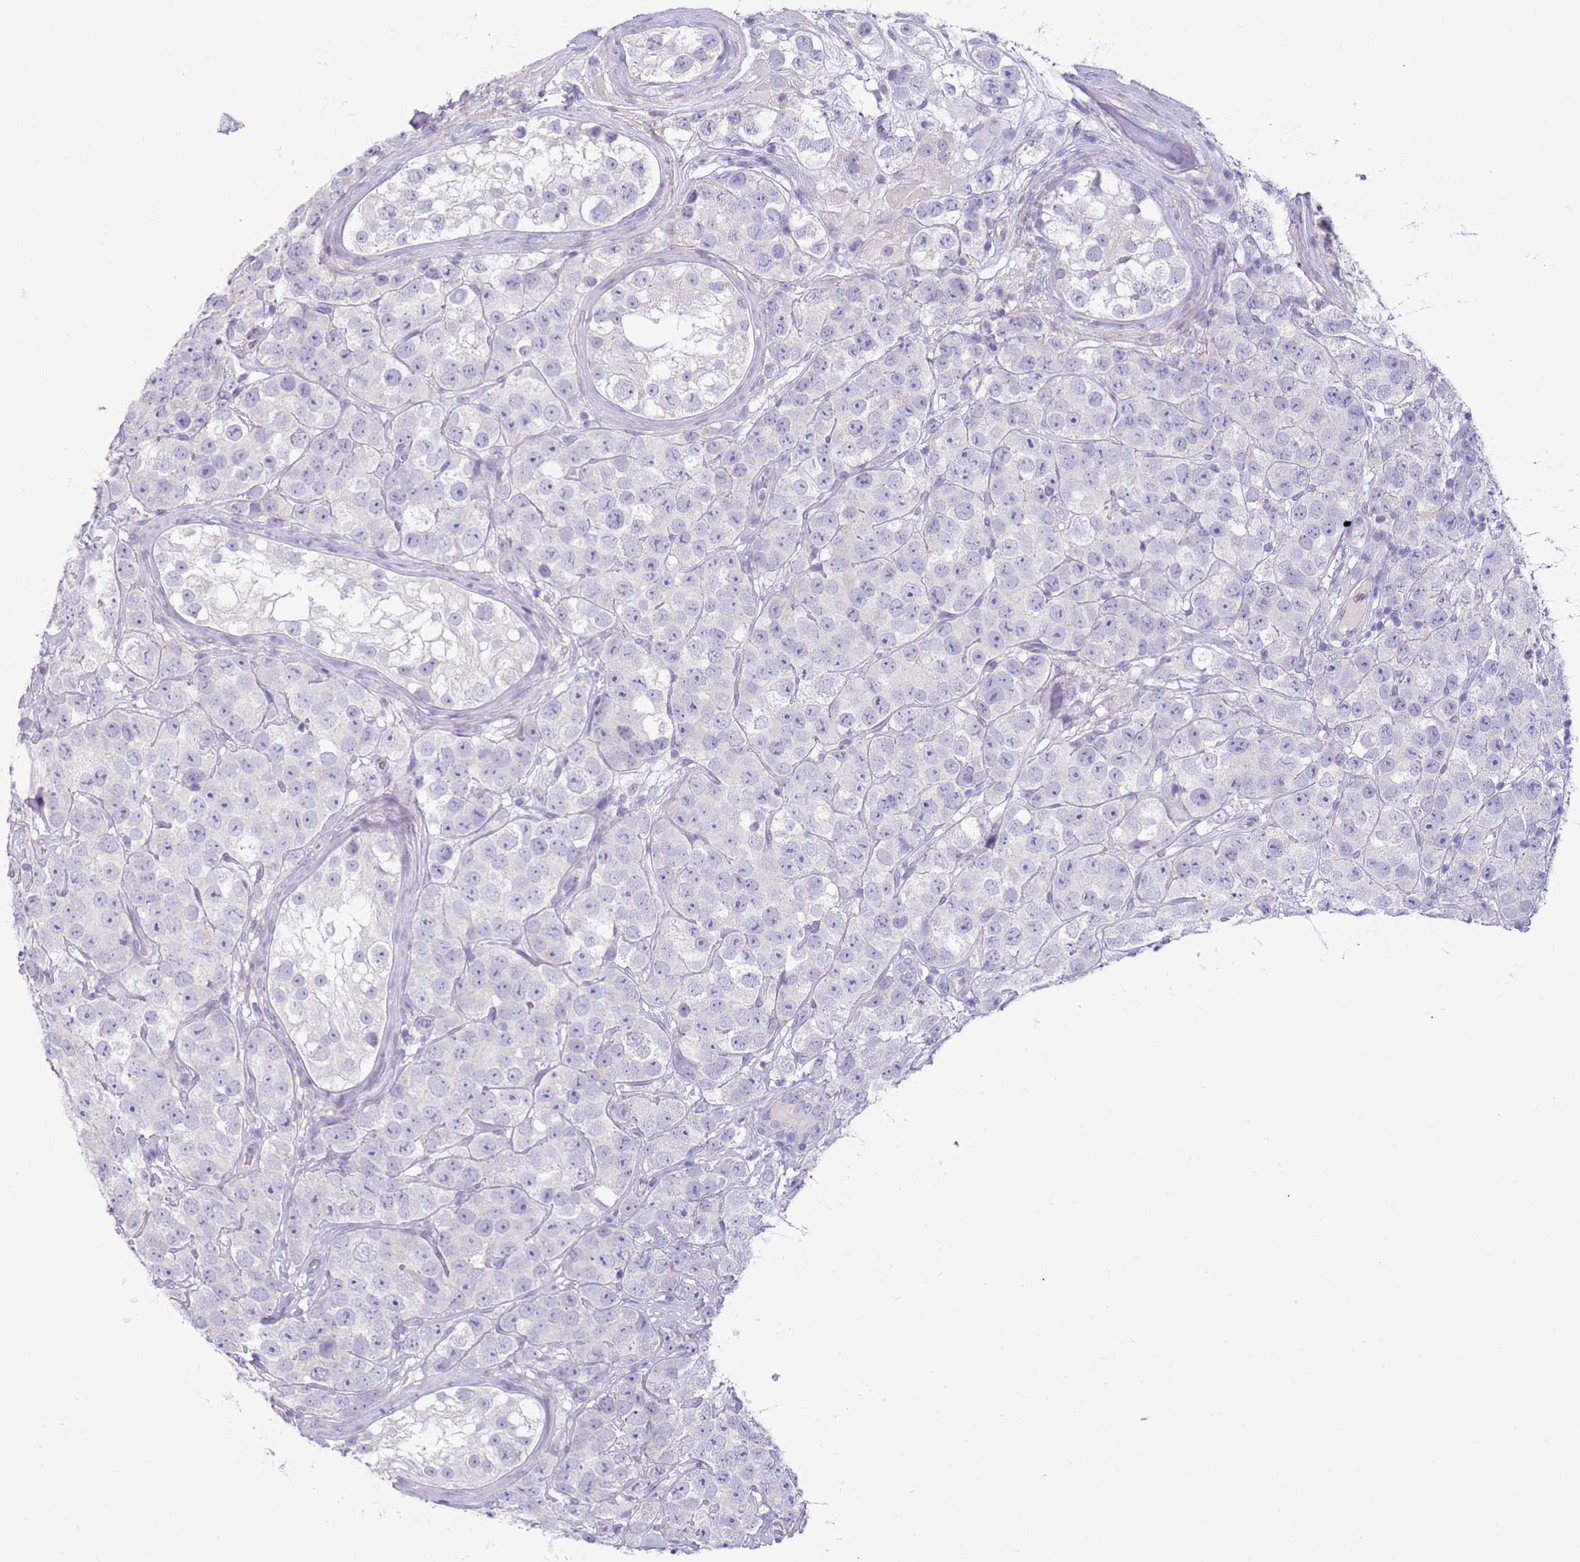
{"staining": {"intensity": "negative", "quantity": "none", "location": "none"}, "tissue": "testis cancer", "cell_type": "Tumor cells", "image_type": "cancer", "snomed": [{"axis": "morphology", "description": "Seminoma, NOS"}, {"axis": "topography", "description": "Testis"}], "caption": "DAB immunohistochemical staining of testis cancer demonstrates no significant expression in tumor cells. (Stains: DAB (3,3'-diaminobenzidine) immunohistochemistry with hematoxylin counter stain, Microscopy: brightfield microscopy at high magnification).", "gene": "NPAP1", "patient": {"sex": "male", "age": 28}}